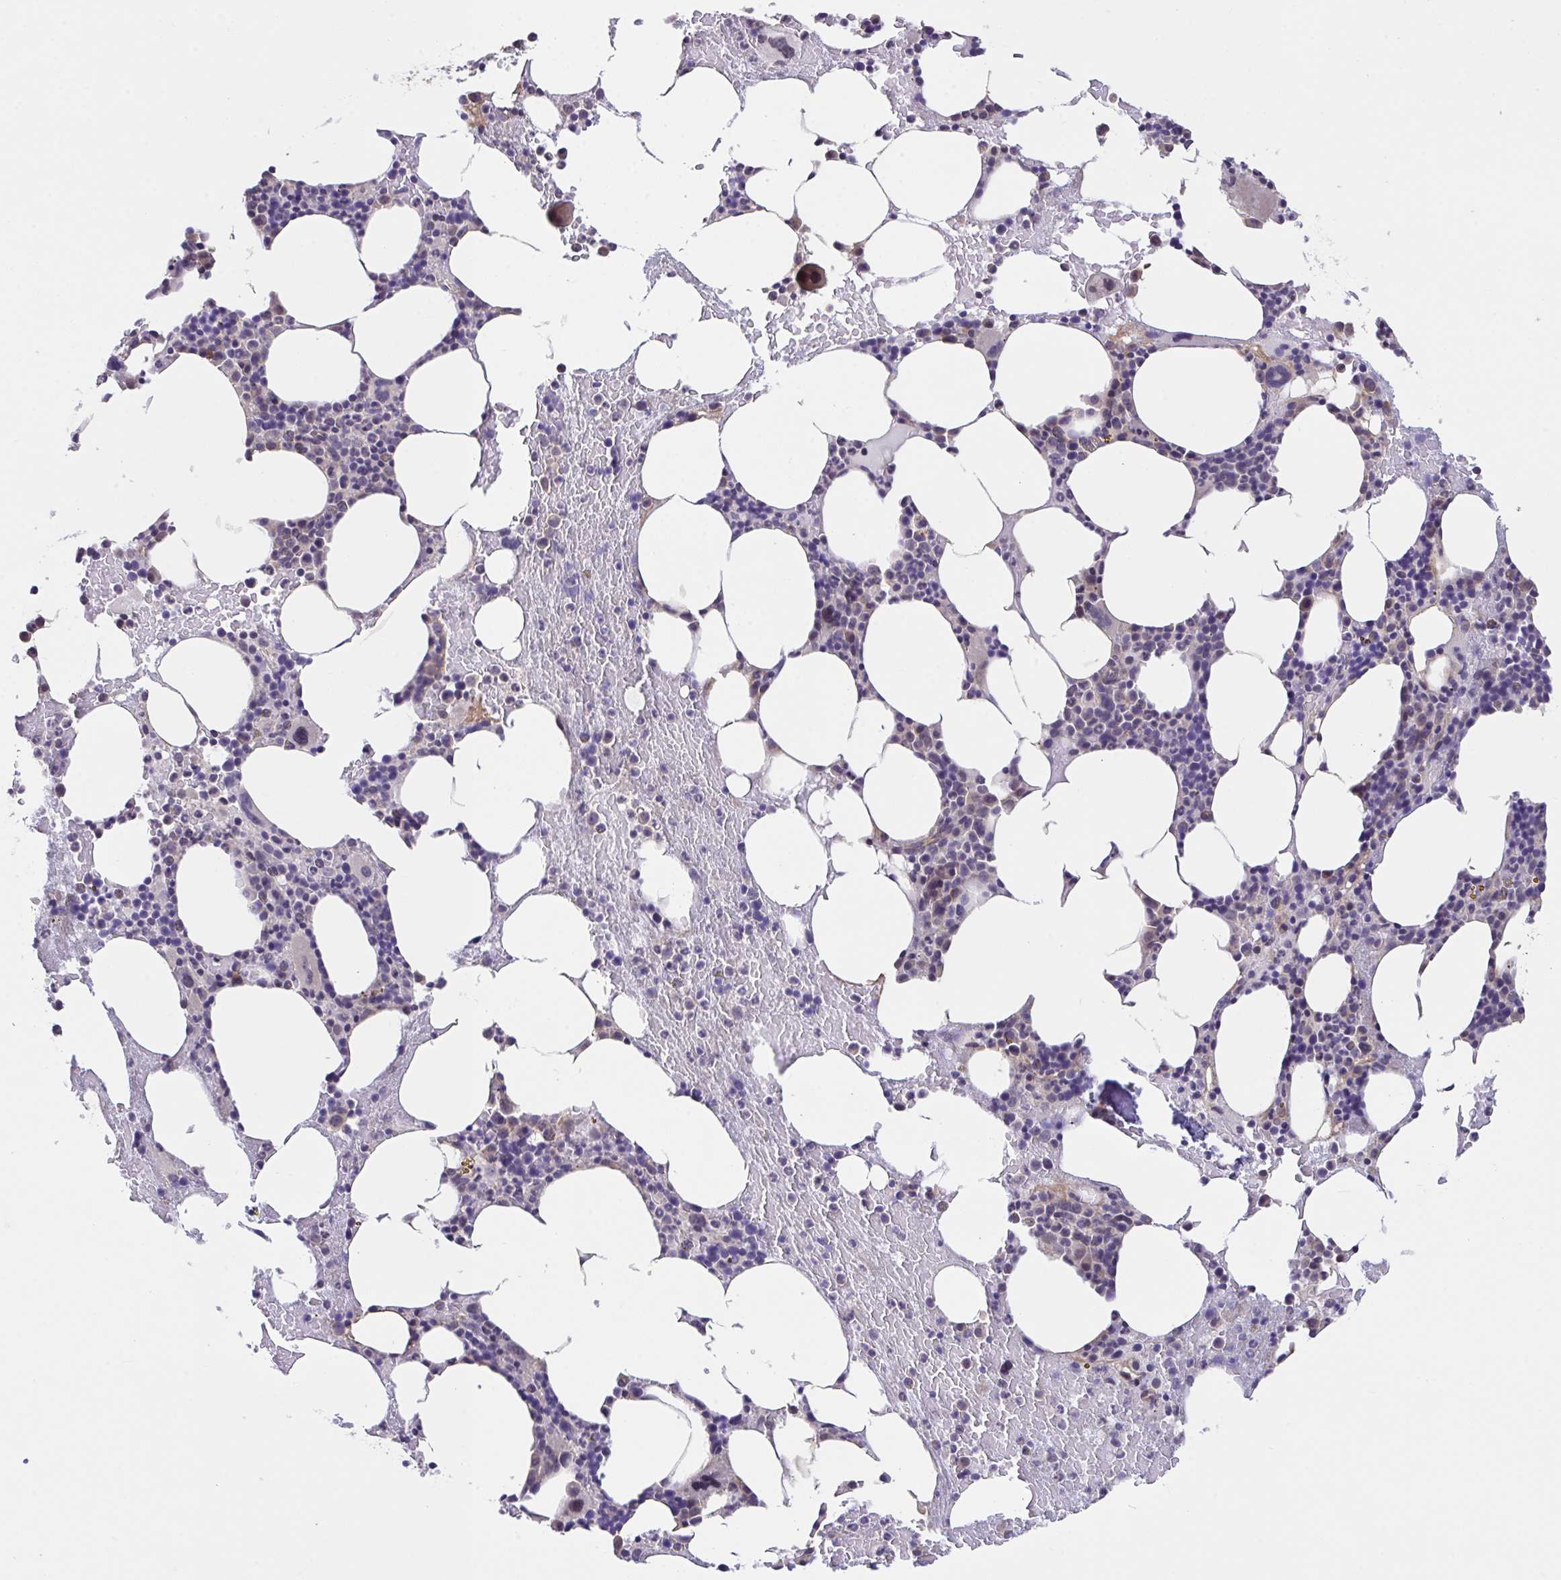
{"staining": {"intensity": "weak", "quantity": "<25%", "location": "cytoplasmic/membranous"}, "tissue": "bone marrow", "cell_type": "Hematopoietic cells", "image_type": "normal", "snomed": [{"axis": "morphology", "description": "Normal tissue, NOS"}, {"axis": "topography", "description": "Bone marrow"}], "caption": "The micrograph demonstrates no staining of hematopoietic cells in benign bone marrow. (Immunohistochemistry, brightfield microscopy, high magnification).", "gene": "RHOXF1", "patient": {"sex": "female", "age": 62}}